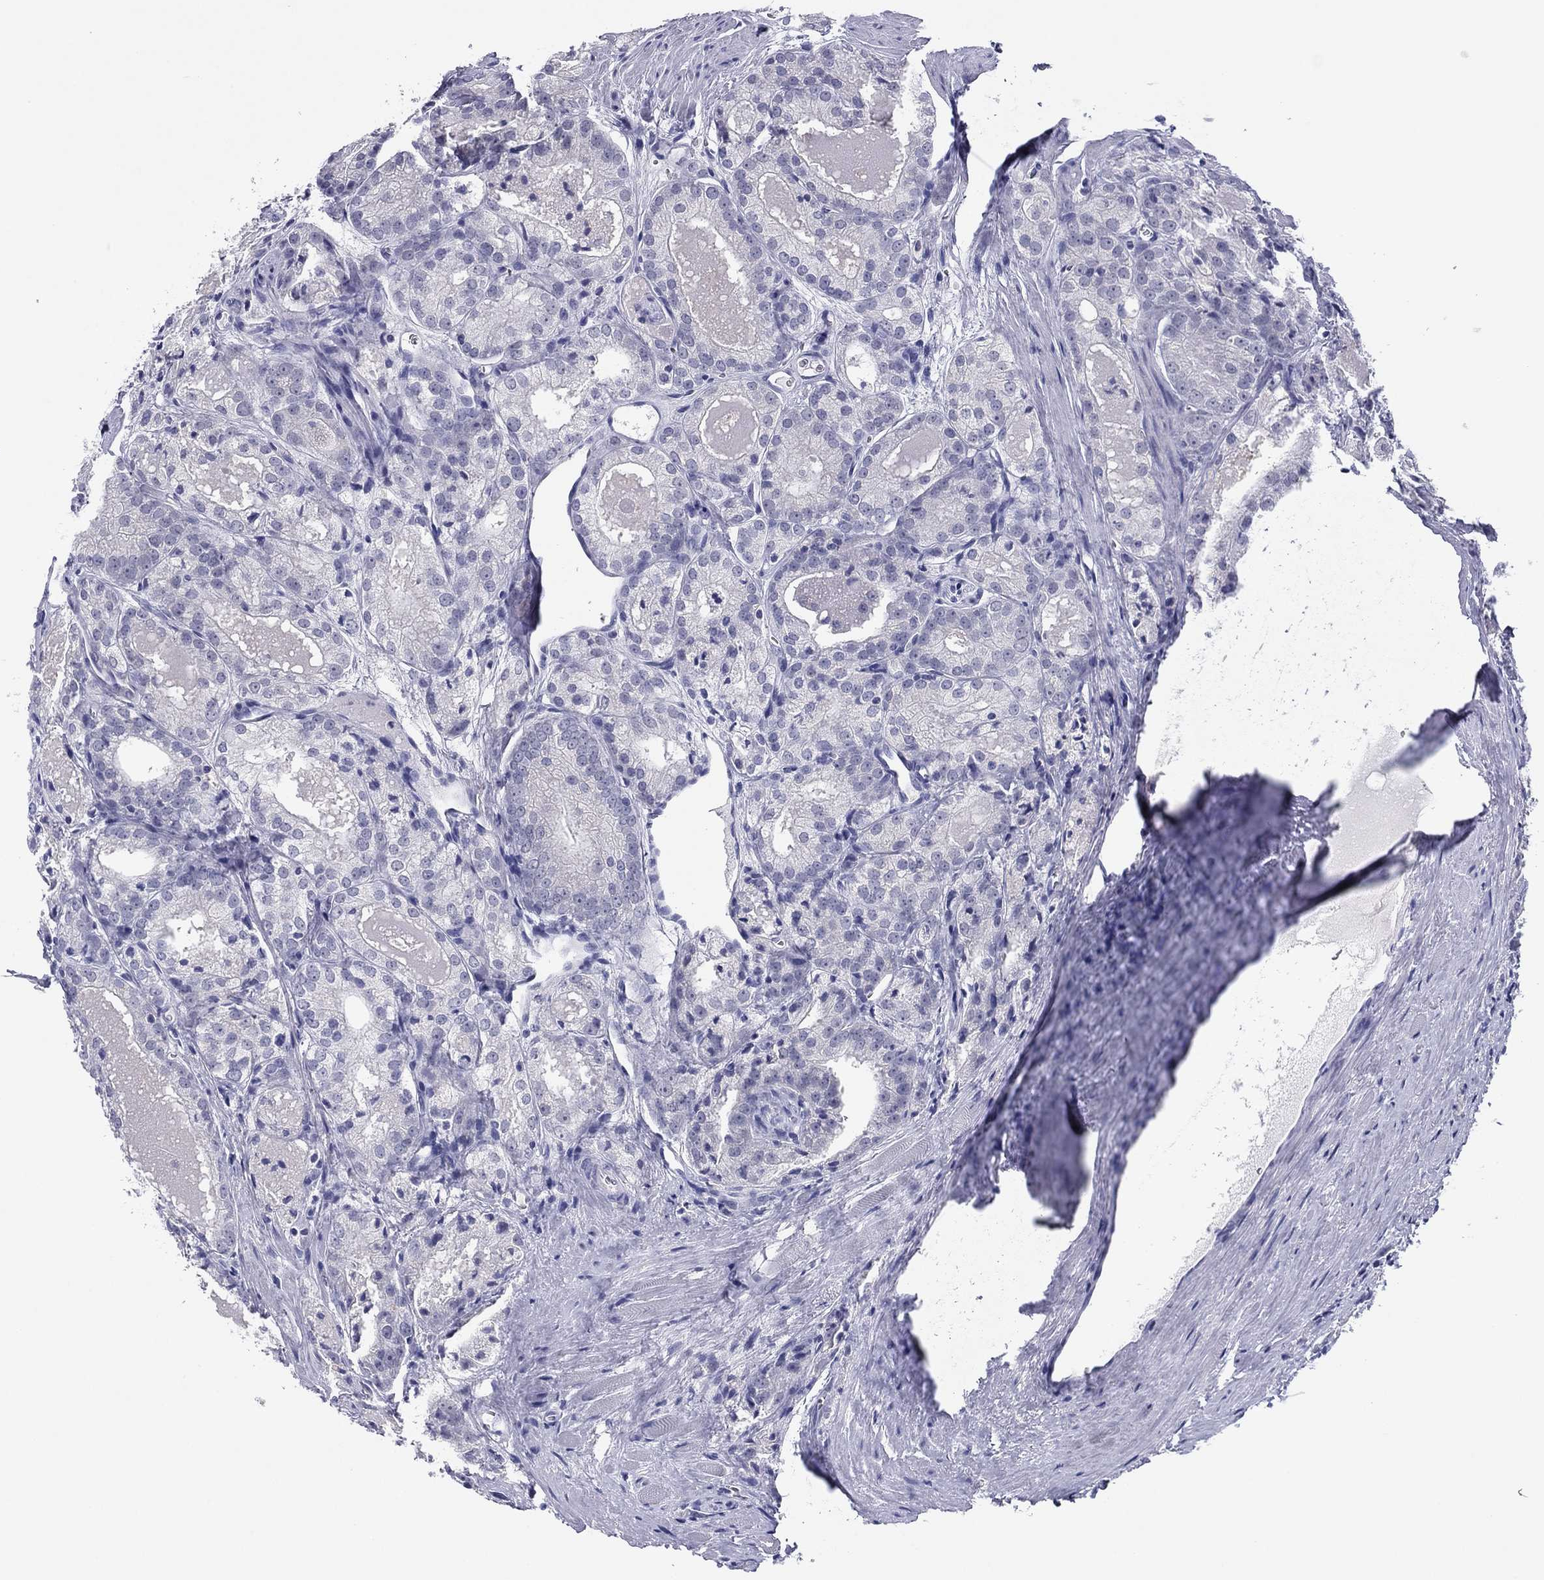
{"staining": {"intensity": "negative", "quantity": "none", "location": "none"}, "tissue": "prostate cancer", "cell_type": "Tumor cells", "image_type": "cancer", "snomed": [{"axis": "morphology", "description": "Adenocarcinoma, NOS"}, {"axis": "morphology", "description": "Adenocarcinoma, High grade"}, {"axis": "topography", "description": "Prostate"}], "caption": "Tumor cells show no significant staining in prostate adenocarcinoma. Brightfield microscopy of IHC stained with DAB (brown) and hematoxylin (blue), captured at high magnification.", "gene": "TCFL5", "patient": {"sex": "male", "age": 70}}